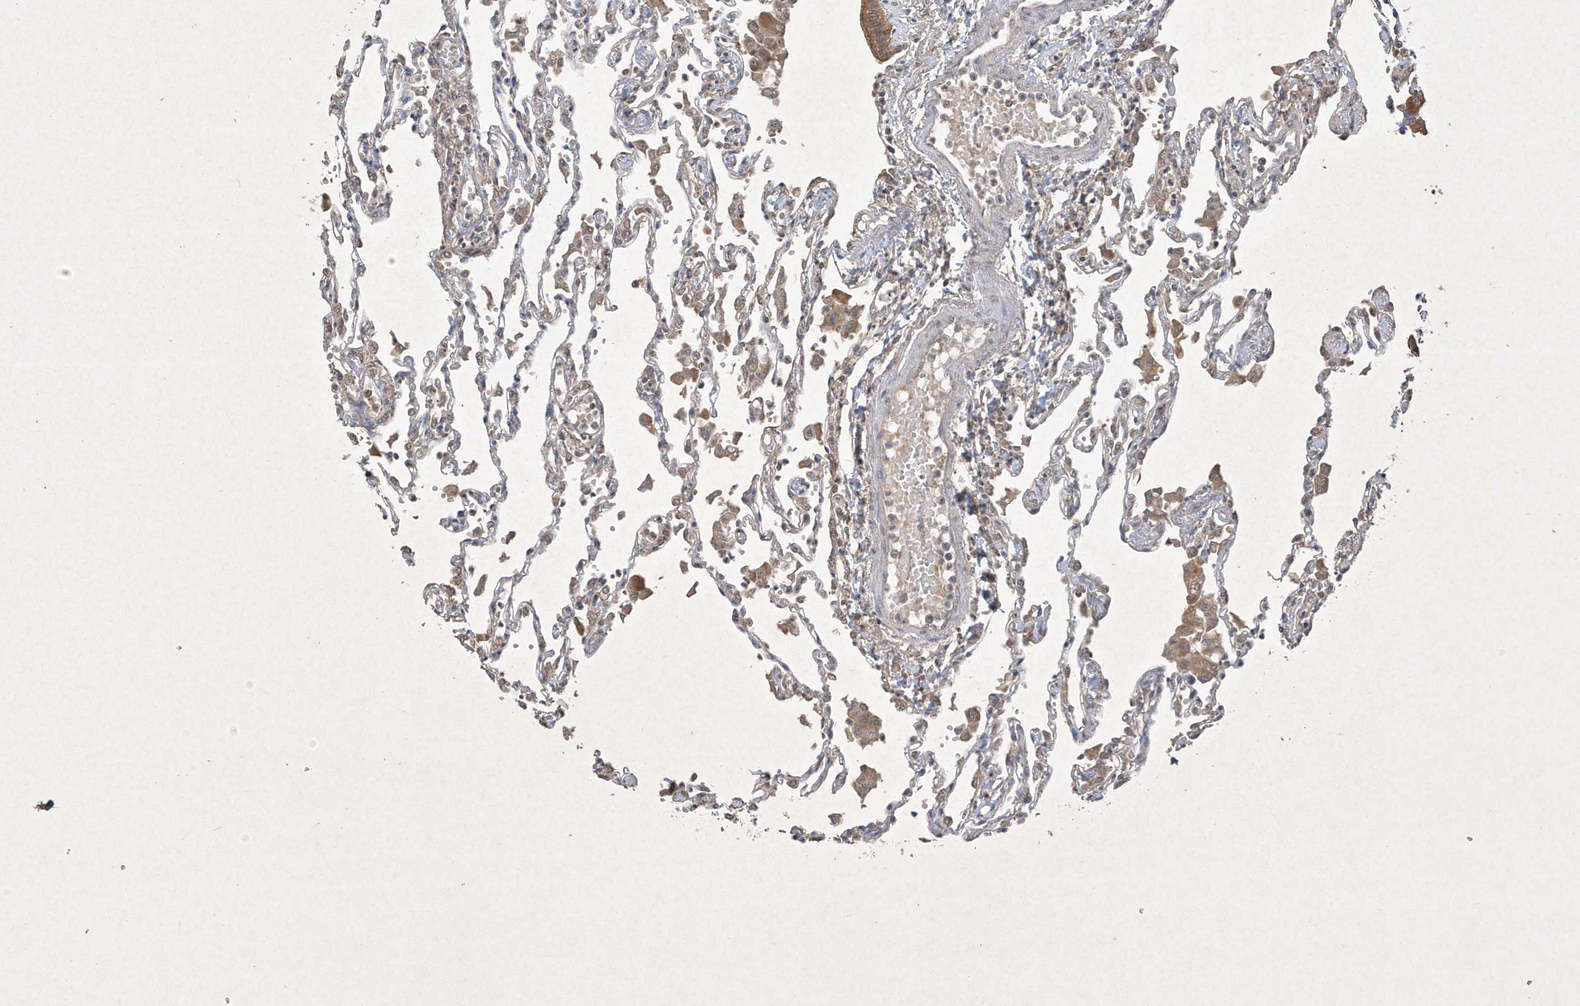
{"staining": {"intensity": "weak", "quantity": "<25%", "location": "cytoplasmic/membranous"}, "tissue": "lung", "cell_type": "Alveolar cells", "image_type": "normal", "snomed": [{"axis": "morphology", "description": "Normal tissue, NOS"}, {"axis": "topography", "description": "Bronchus"}, {"axis": "topography", "description": "Lung"}], "caption": "Micrograph shows no protein positivity in alveolar cells of normal lung.", "gene": "AKR7A2", "patient": {"sex": "female", "age": 49}}